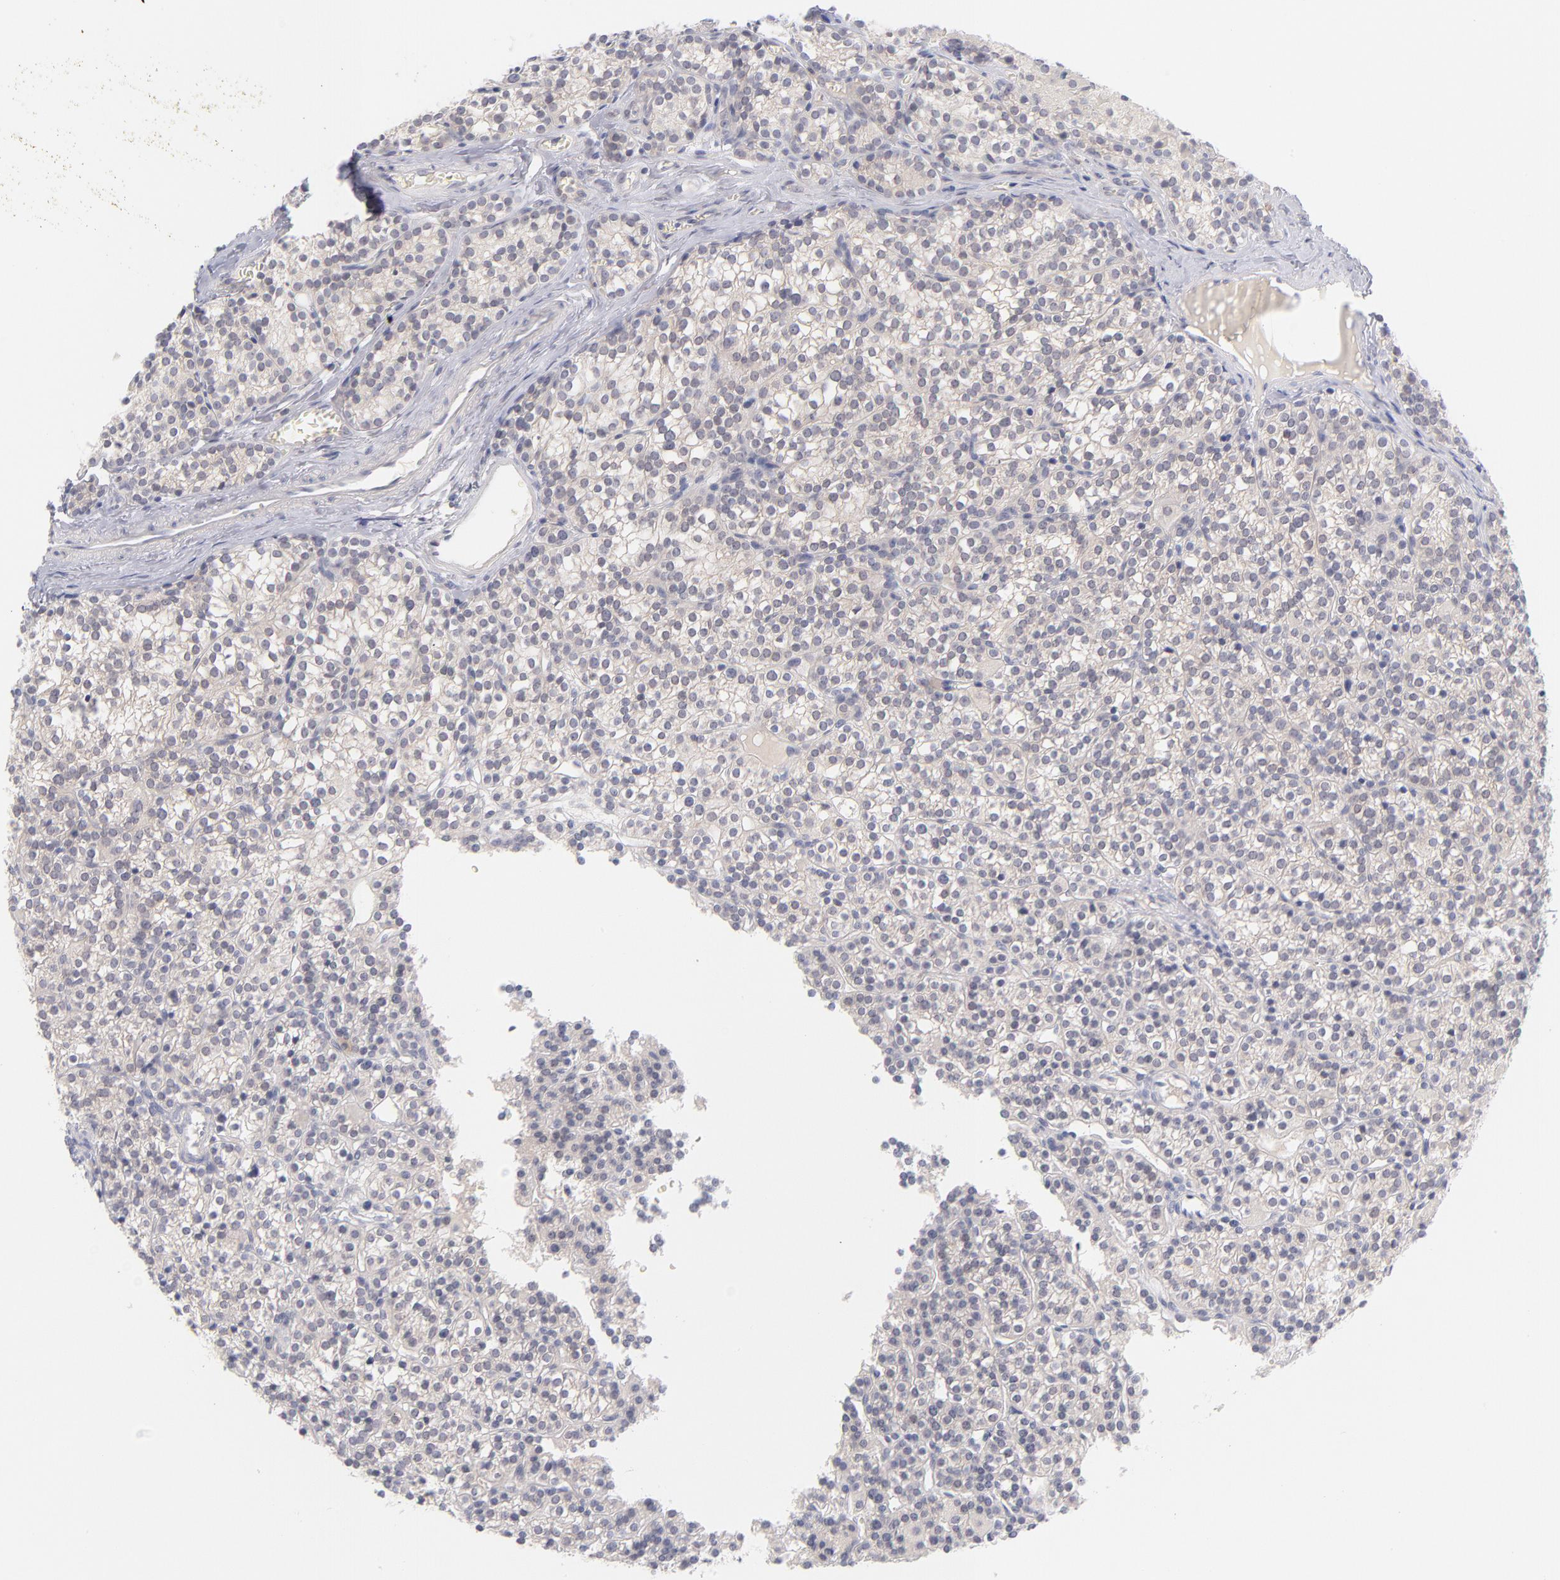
{"staining": {"intensity": "negative", "quantity": "none", "location": "none"}, "tissue": "parathyroid gland", "cell_type": "Glandular cells", "image_type": "normal", "snomed": [{"axis": "morphology", "description": "Normal tissue, NOS"}, {"axis": "topography", "description": "Parathyroid gland"}], "caption": "Immunohistochemistry image of unremarkable human parathyroid gland stained for a protein (brown), which shows no positivity in glandular cells. Nuclei are stained in blue.", "gene": "CASP6", "patient": {"sex": "female", "age": 50}}